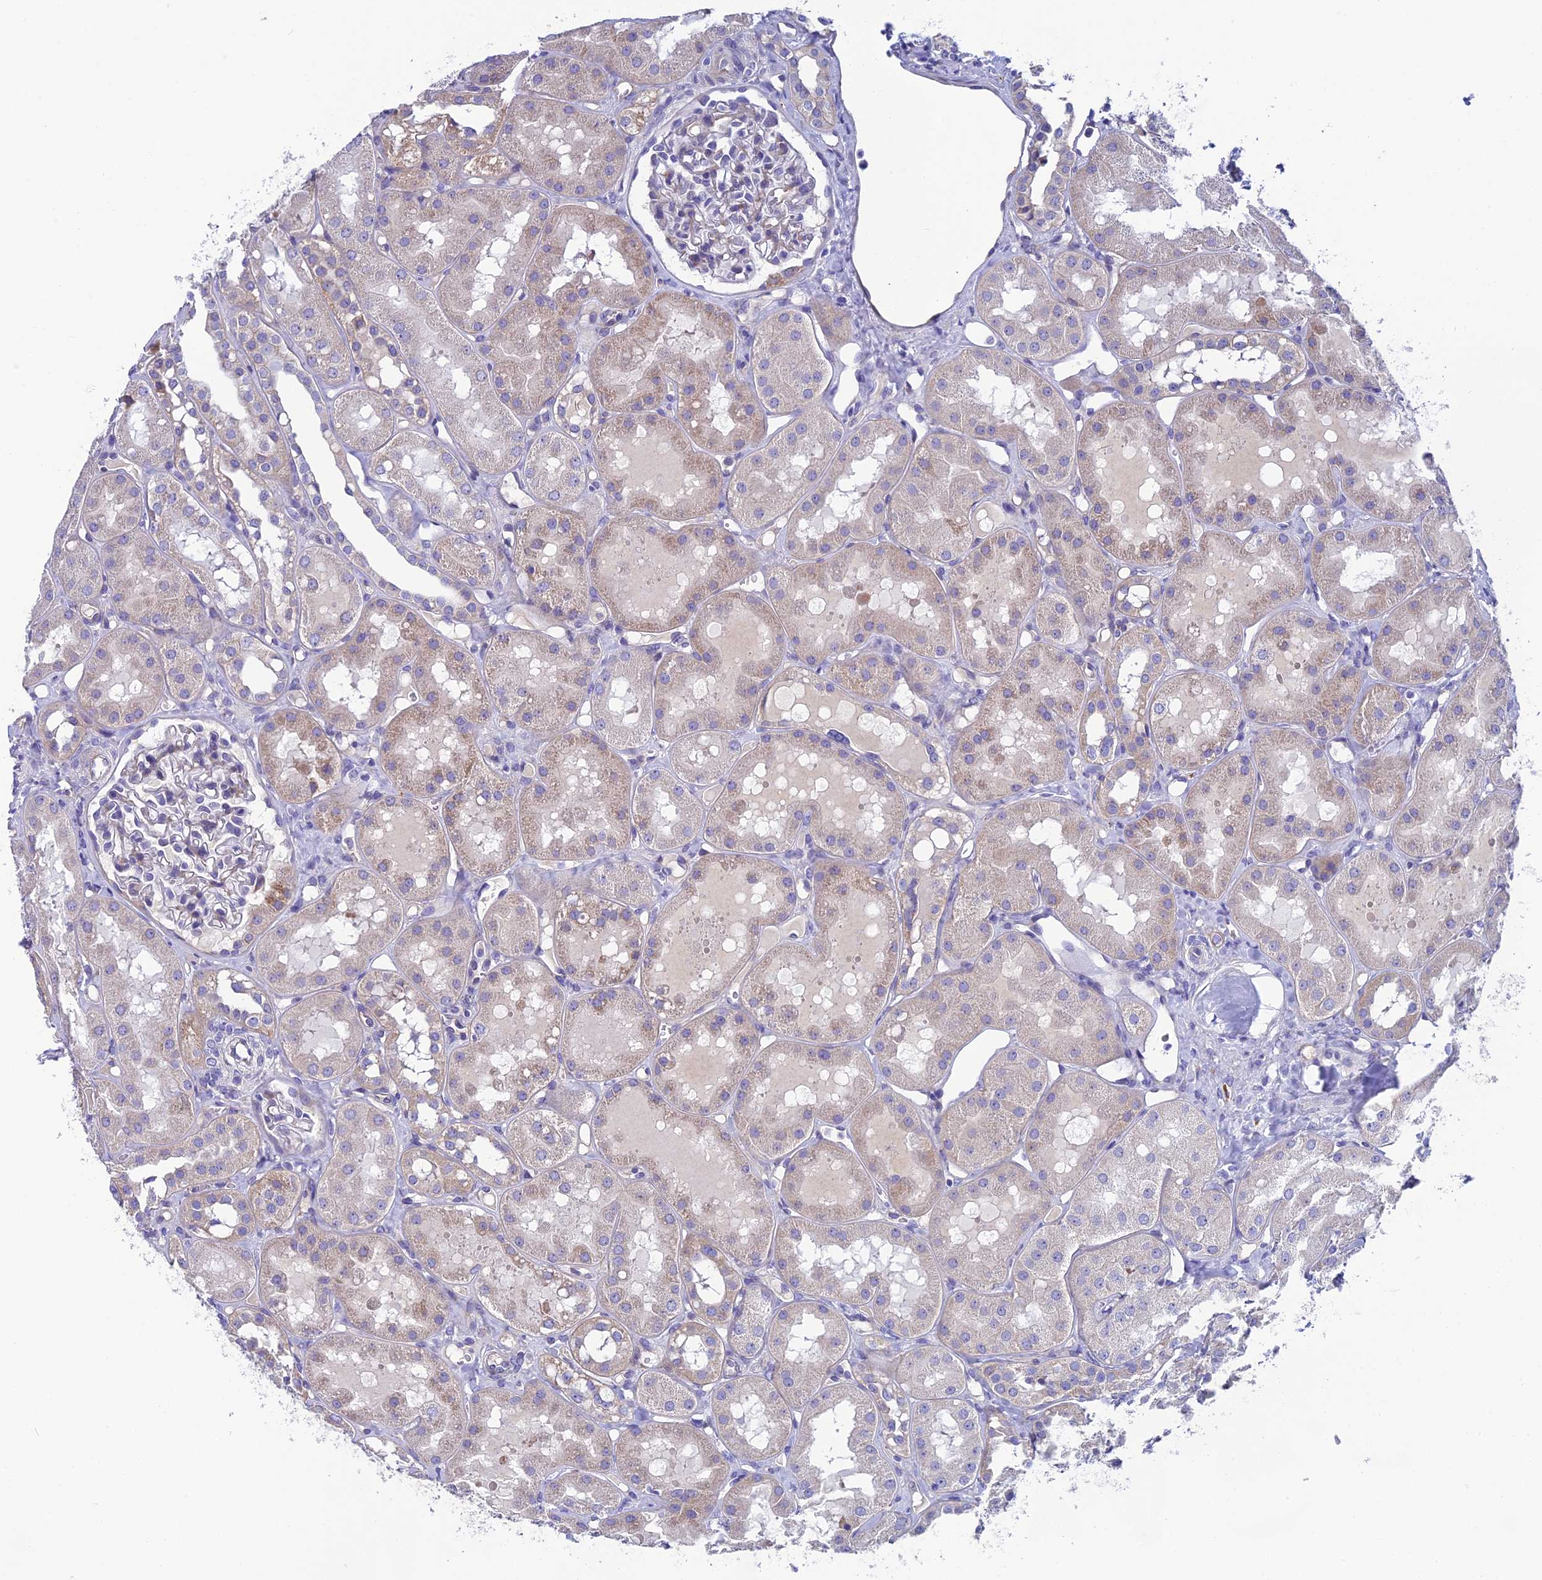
{"staining": {"intensity": "negative", "quantity": "none", "location": "none"}, "tissue": "kidney", "cell_type": "Cells in glomeruli", "image_type": "normal", "snomed": [{"axis": "morphology", "description": "Normal tissue, NOS"}, {"axis": "topography", "description": "Kidney"}], "caption": "The histopathology image demonstrates no significant positivity in cells in glomeruli of kidney. (DAB immunohistochemistry (IHC), high magnification).", "gene": "MACIR", "patient": {"sex": "male", "age": 16}}